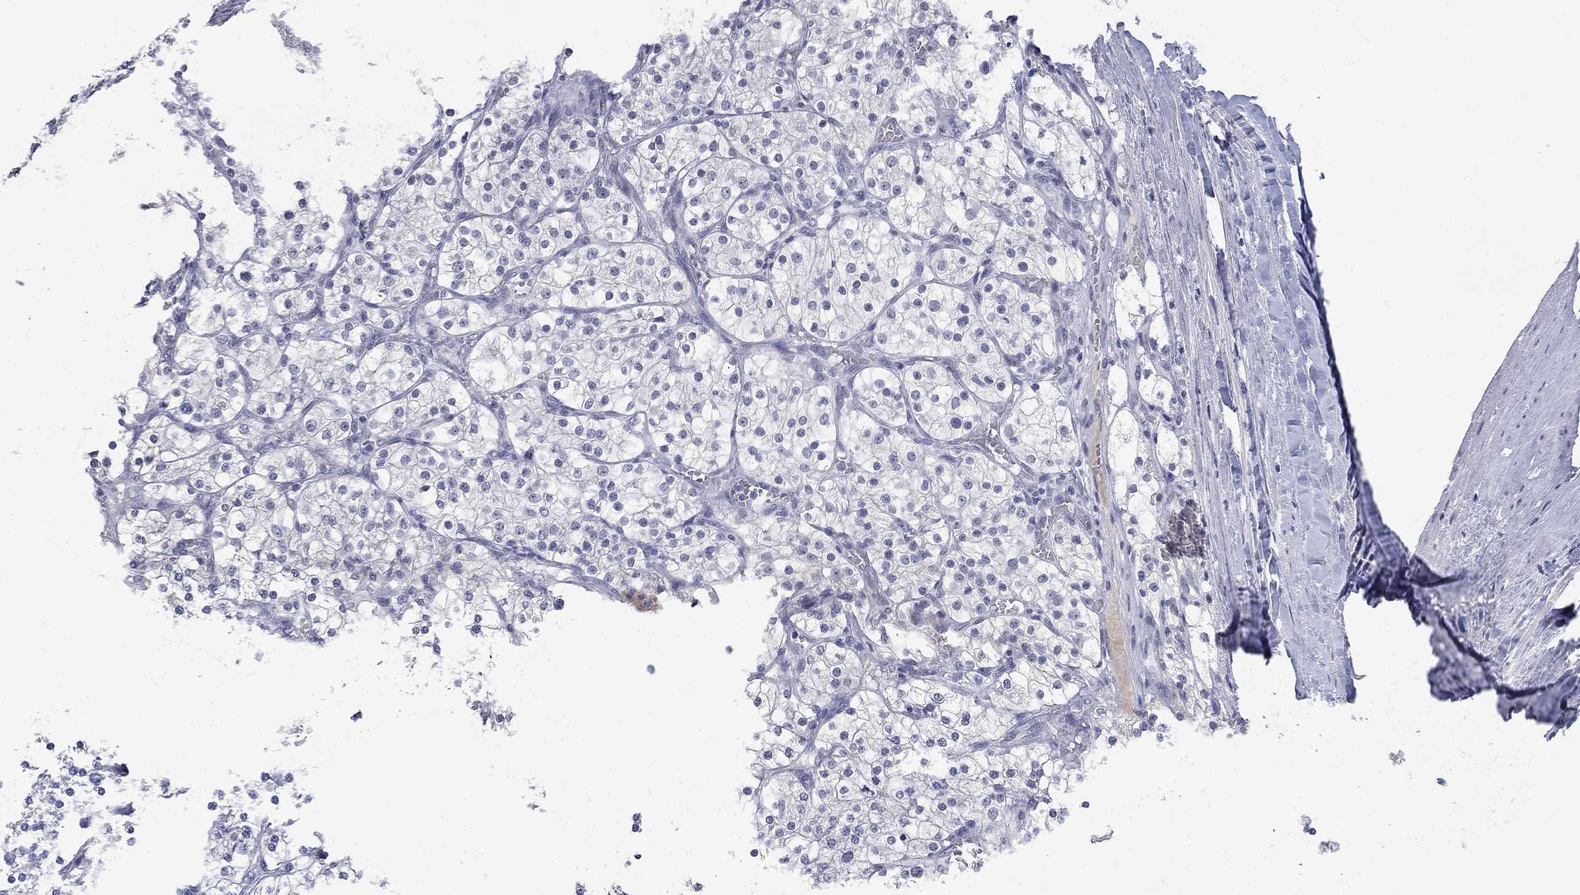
{"staining": {"intensity": "negative", "quantity": "none", "location": "none"}, "tissue": "renal cancer", "cell_type": "Tumor cells", "image_type": "cancer", "snomed": [{"axis": "morphology", "description": "Adenocarcinoma, NOS"}, {"axis": "topography", "description": "Kidney"}], "caption": "Human renal cancer (adenocarcinoma) stained for a protein using immunohistochemistry demonstrates no staining in tumor cells.", "gene": "SLC51A", "patient": {"sex": "male", "age": 80}}